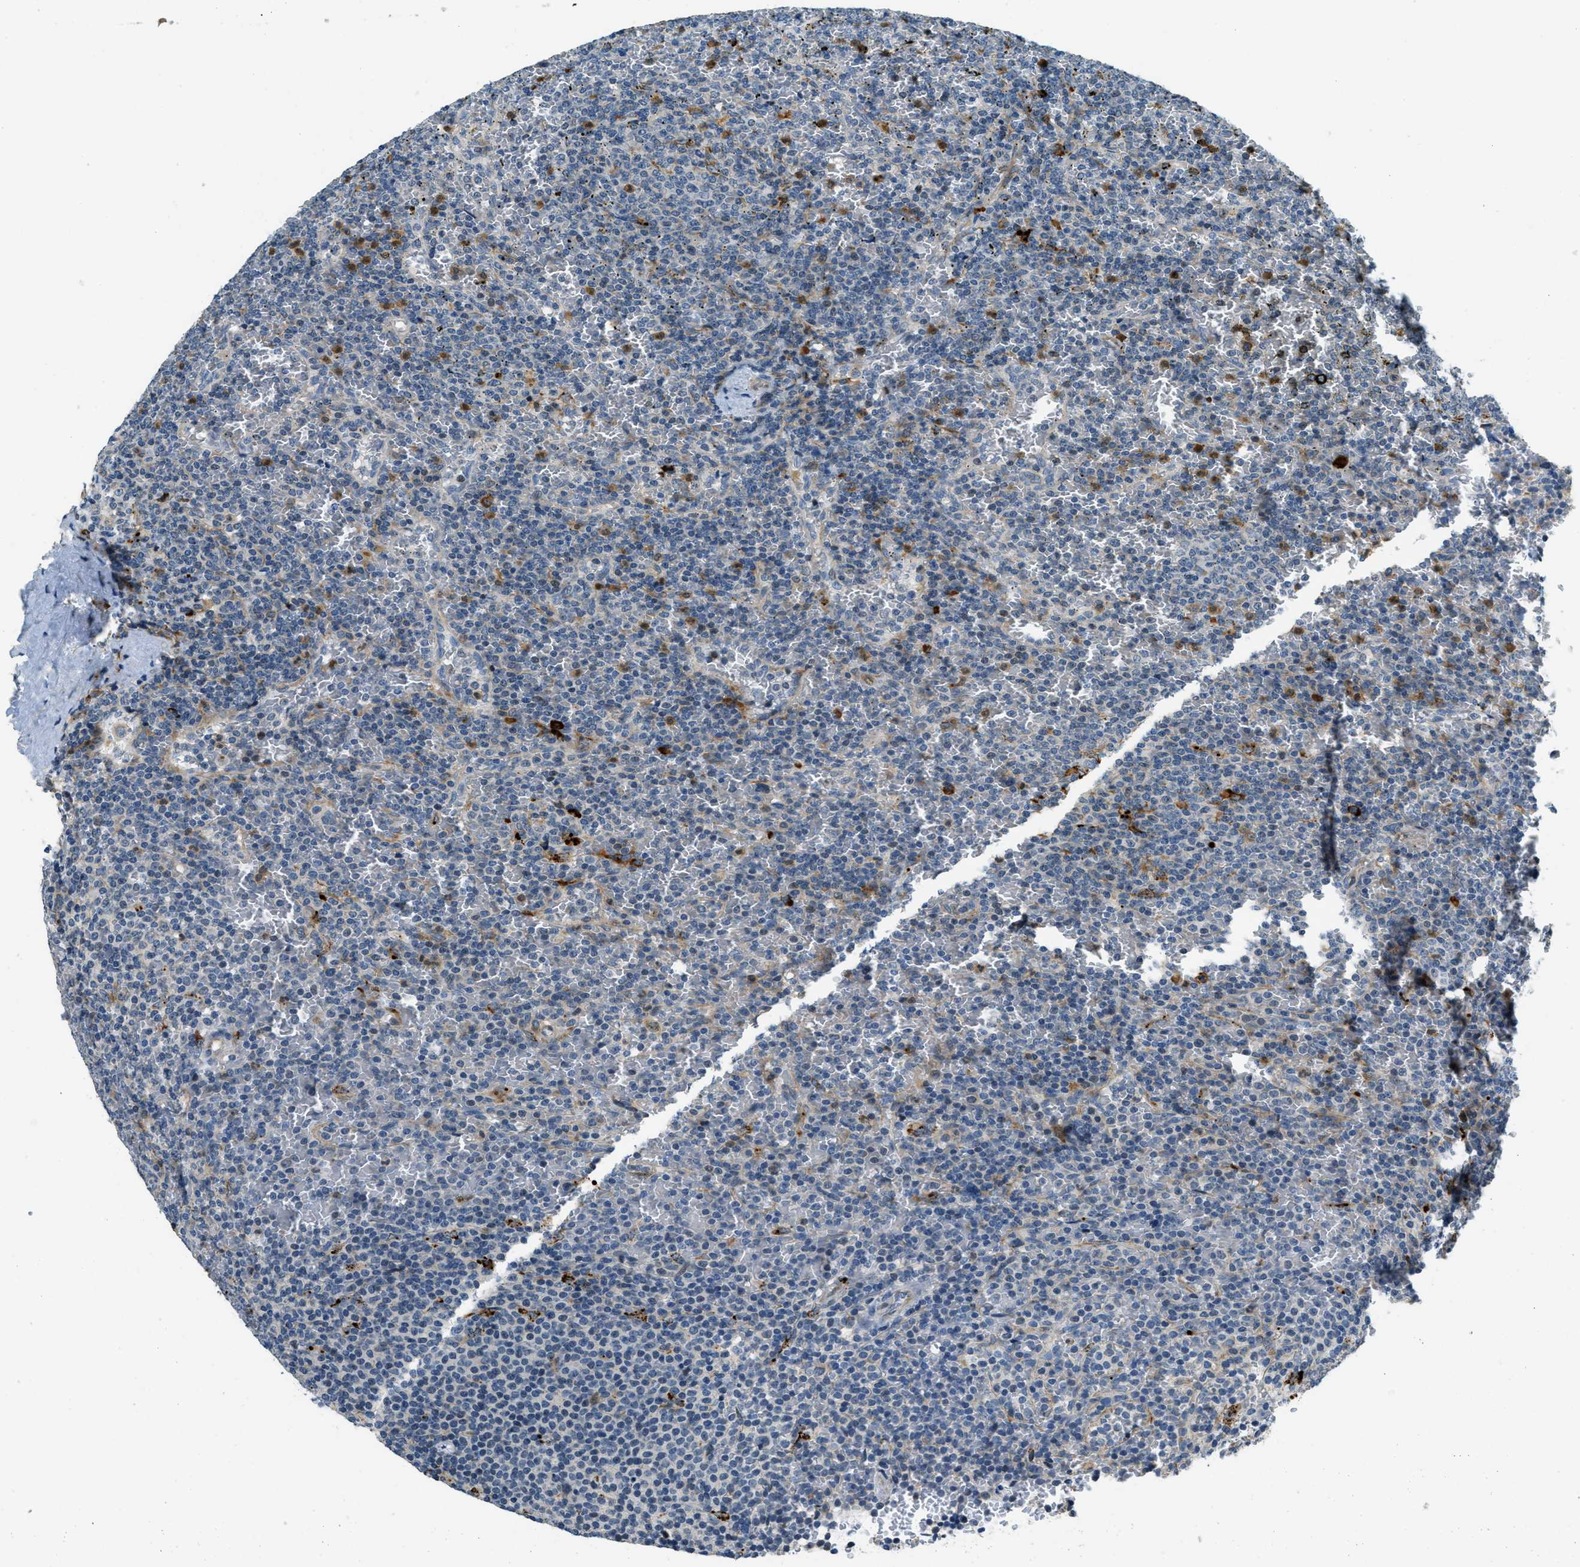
{"staining": {"intensity": "negative", "quantity": "none", "location": "none"}, "tissue": "lymphoma", "cell_type": "Tumor cells", "image_type": "cancer", "snomed": [{"axis": "morphology", "description": "Malignant lymphoma, non-Hodgkin's type, Low grade"}, {"axis": "topography", "description": "Spleen"}], "caption": "Immunohistochemistry (IHC) of human malignant lymphoma, non-Hodgkin's type (low-grade) reveals no positivity in tumor cells. Brightfield microscopy of immunohistochemistry (IHC) stained with DAB (3,3'-diaminobenzidine) (brown) and hematoxylin (blue), captured at high magnification.", "gene": "HERC2", "patient": {"sex": "female", "age": 77}}